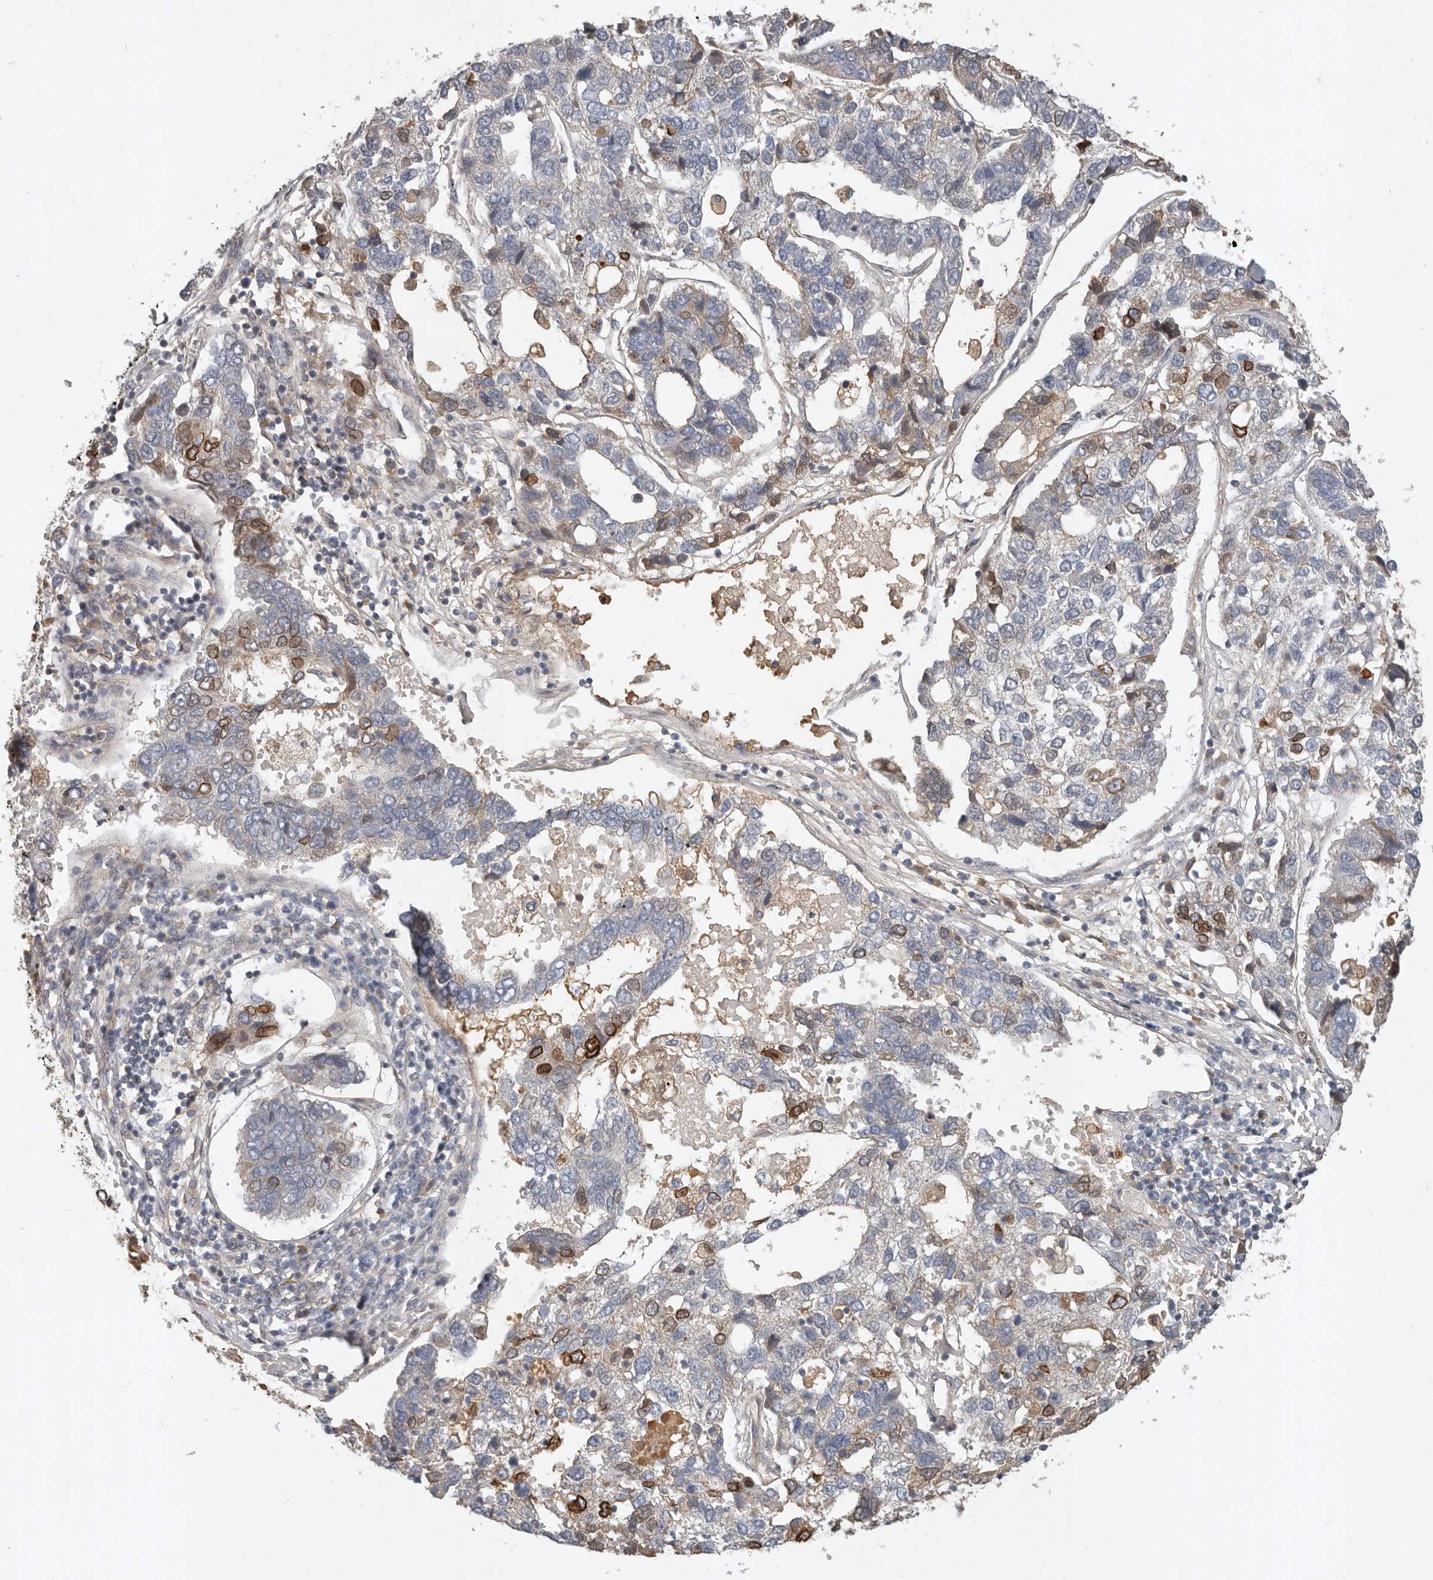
{"staining": {"intensity": "moderate", "quantity": "<25%", "location": "nuclear"}, "tissue": "pancreatic cancer", "cell_type": "Tumor cells", "image_type": "cancer", "snomed": [{"axis": "morphology", "description": "Adenocarcinoma, NOS"}, {"axis": "topography", "description": "Pancreas"}], "caption": "The photomicrograph demonstrates a brown stain indicating the presence of a protein in the nuclear of tumor cells in adenocarcinoma (pancreatic).", "gene": "MICALL2", "patient": {"sex": "female", "age": 61}}